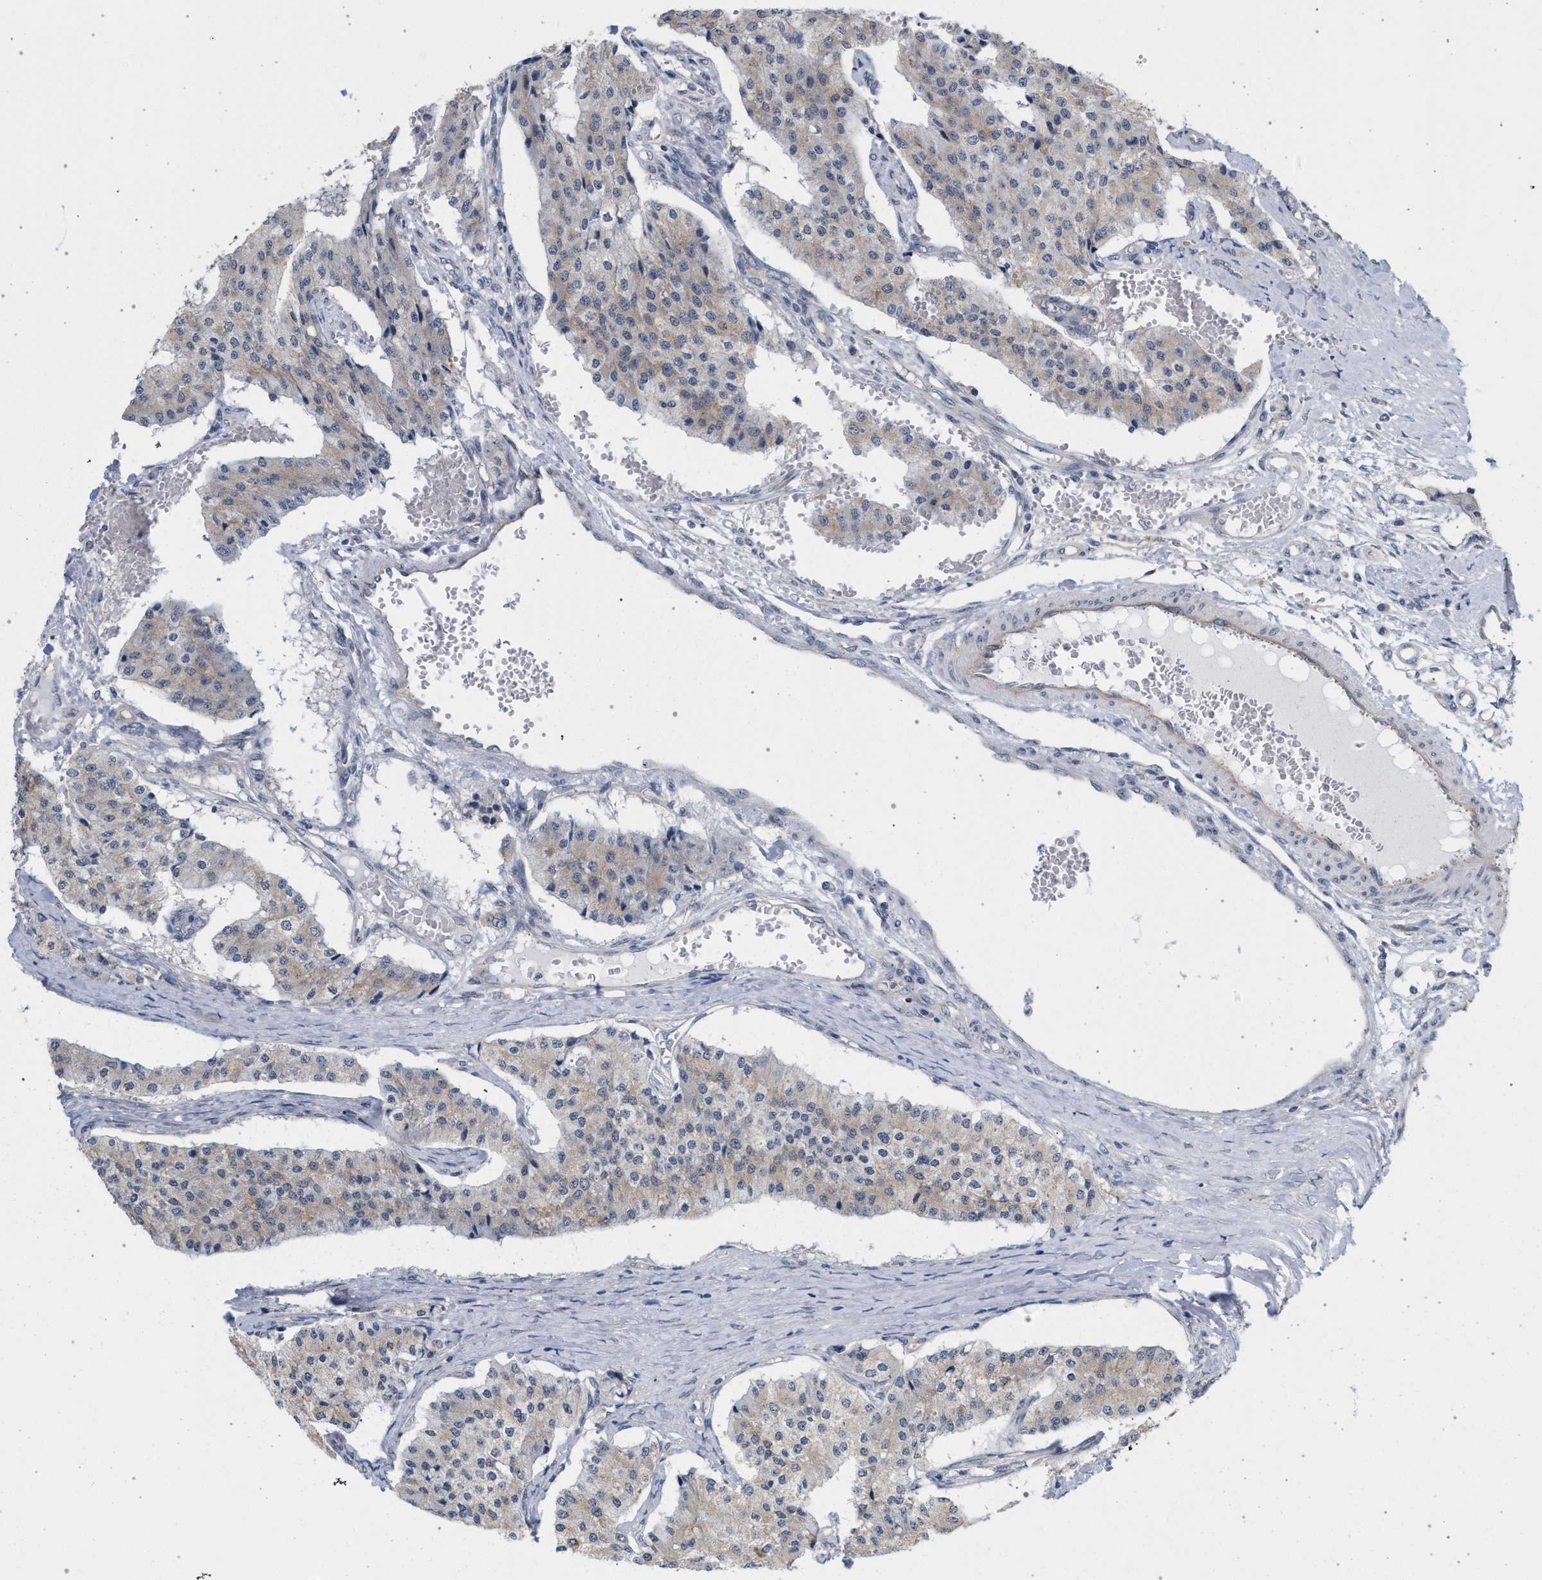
{"staining": {"intensity": "weak", "quantity": "<25%", "location": "cytoplasmic/membranous"}, "tissue": "carcinoid", "cell_type": "Tumor cells", "image_type": "cancer", "snomed": [{"axis": "morphology", "description": "Carcinoid, malignant, NOS"}, {"axis": "topography", "description": "Colon"}], "caption": "DAB immunohistochemical staining of carcinoid shows no significant expression in tumor cells. (IHC, brightfield microscopy, high magnification).", "gene": "ARPC5L", "patient": {"sex": "female", "age": 52}}